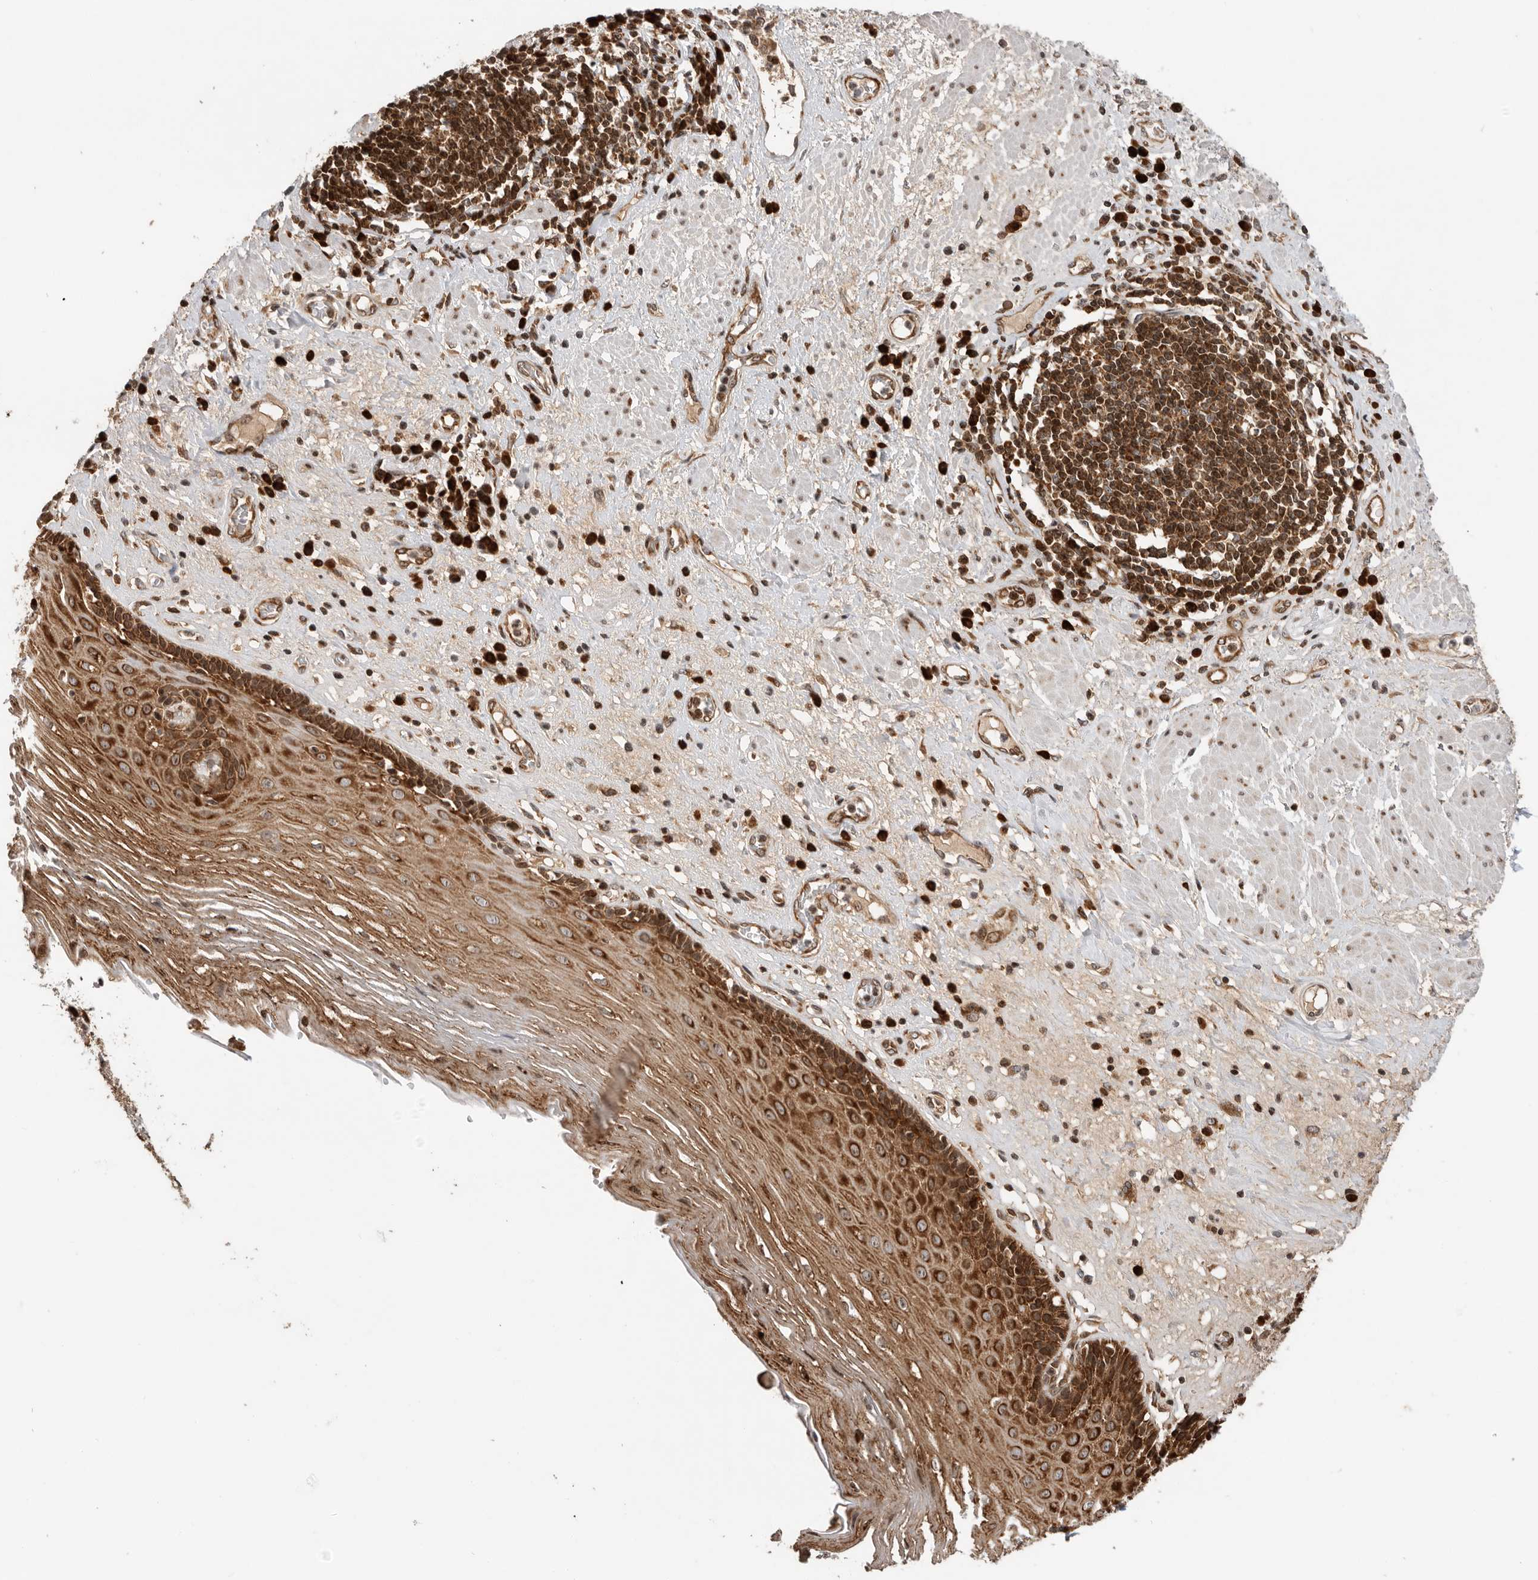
{"staining": {"intensity": "strong", "quantity": ">75%", "location": "cytoplasmic/membranous"}, "tissue": "esophagus", "cell_type": "Squamous epithelial cells", "image_type": "normal", "snomed": [{"axis": "morphology", "description": "Normal tissue, NOS"}, {"axis": "morphology", "description": "Adenocarcinoma, NOS"}, {"axis": "topography", "description": "Esophagus"}], "caption": "This image reveals IHC staining of benign human esophagus, with high strong cytoplasmic/membranous staining in approximately >75% of squamous epithelial cells.", "gene": "FZD3", "patient": {"sex": "male", "age": 62}}